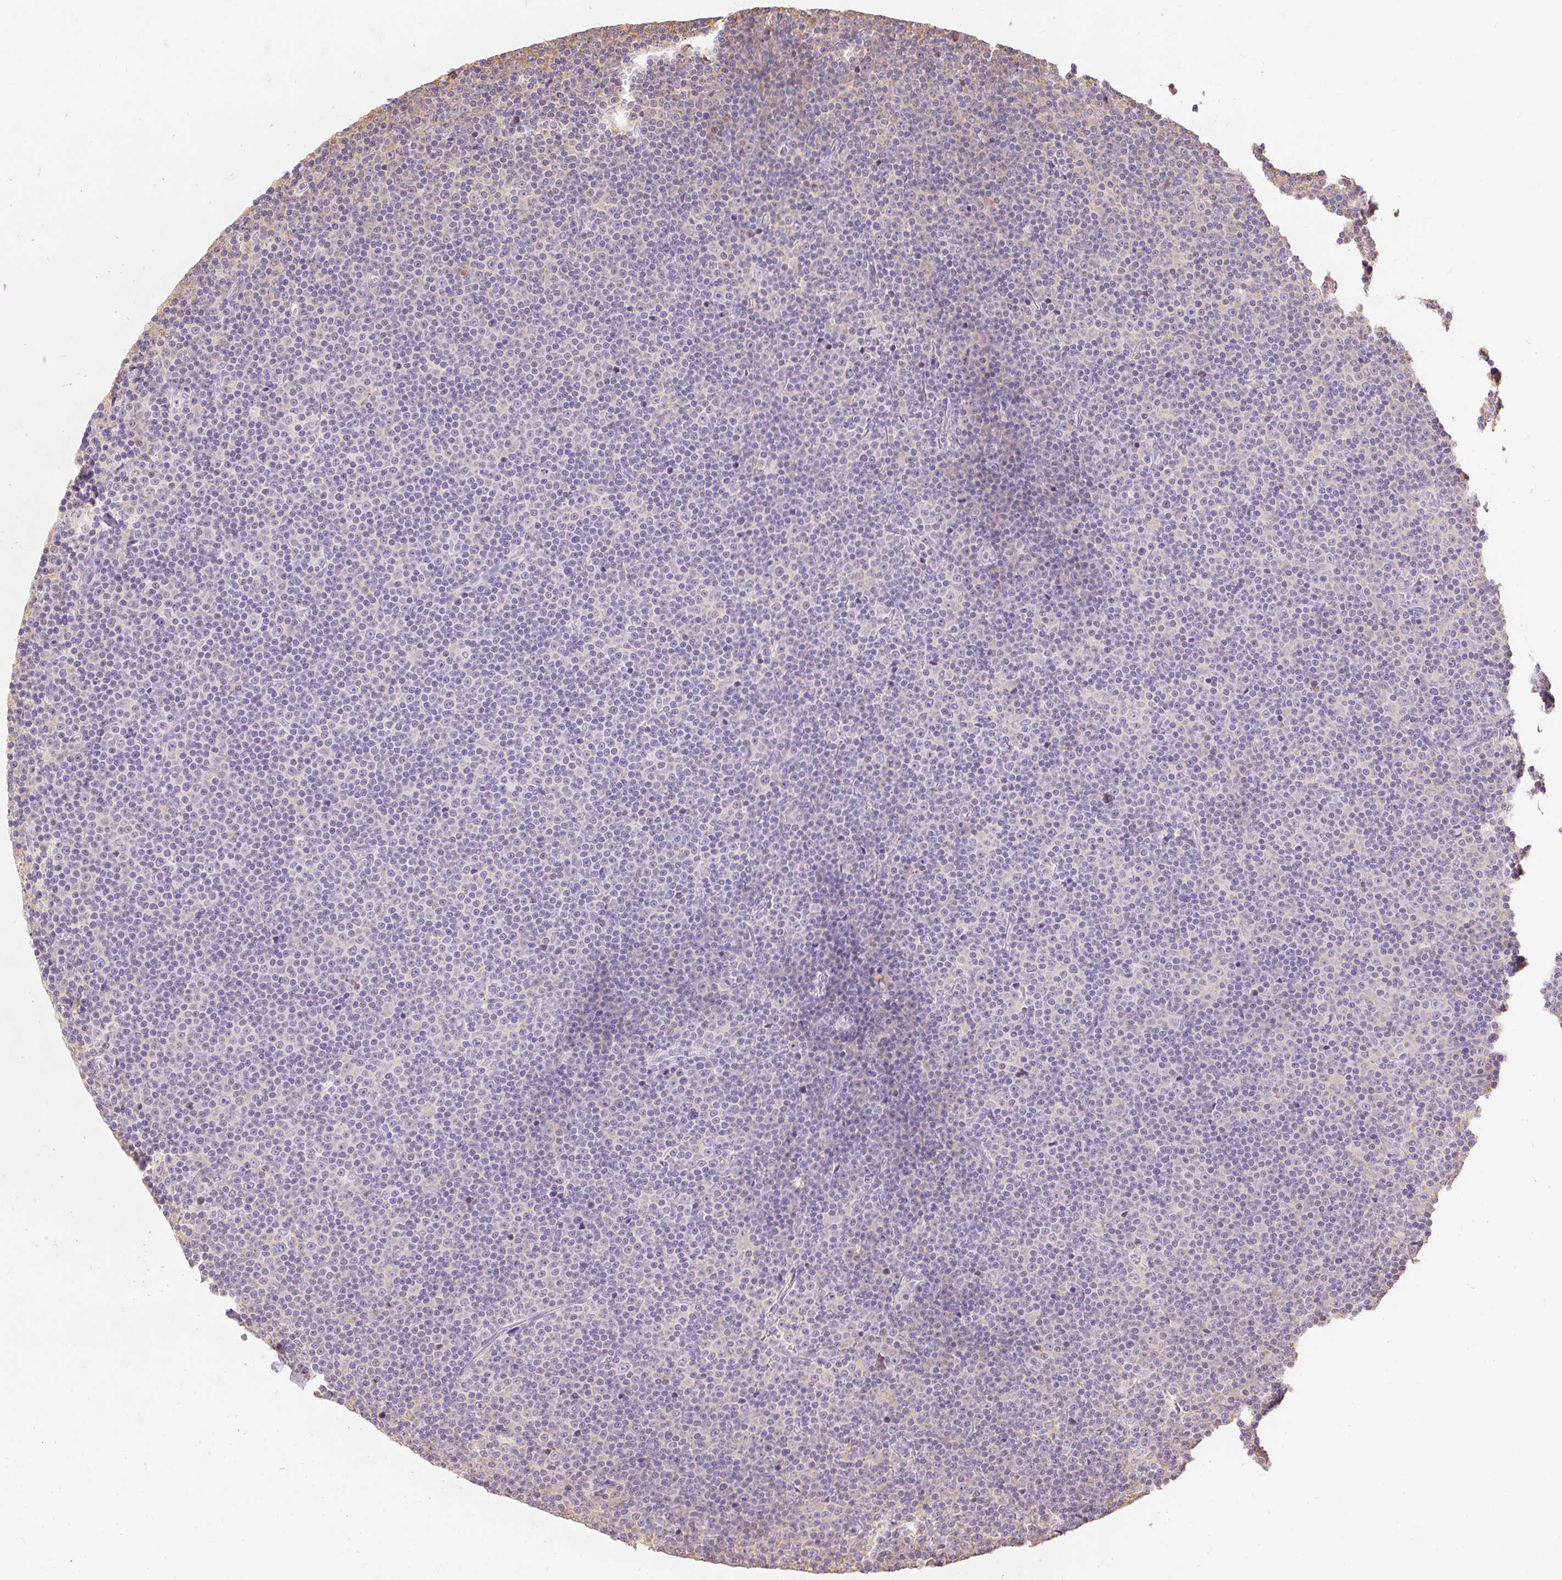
{"staining": {"intensity": "negative", "quantity": "none", "location": "none"}, "tissue": "lymphoma", "cell_type": "Tumor cells", "image_type": "cancer", "snomed": [{"axis": "morphology", "description": "Malignant lymphoma, non-Hodgkin's type, Low grade"}, {"axis": "topography", "description": "Lymph node"}], "caption": "There is no significant staining in tumor cells of malignant lymphoma, non-Hodgkin's type (low-grade). (DAB IHC, high magnification).", "gene": "RPS17", "patient": {"sex": "female", "age": 67}}